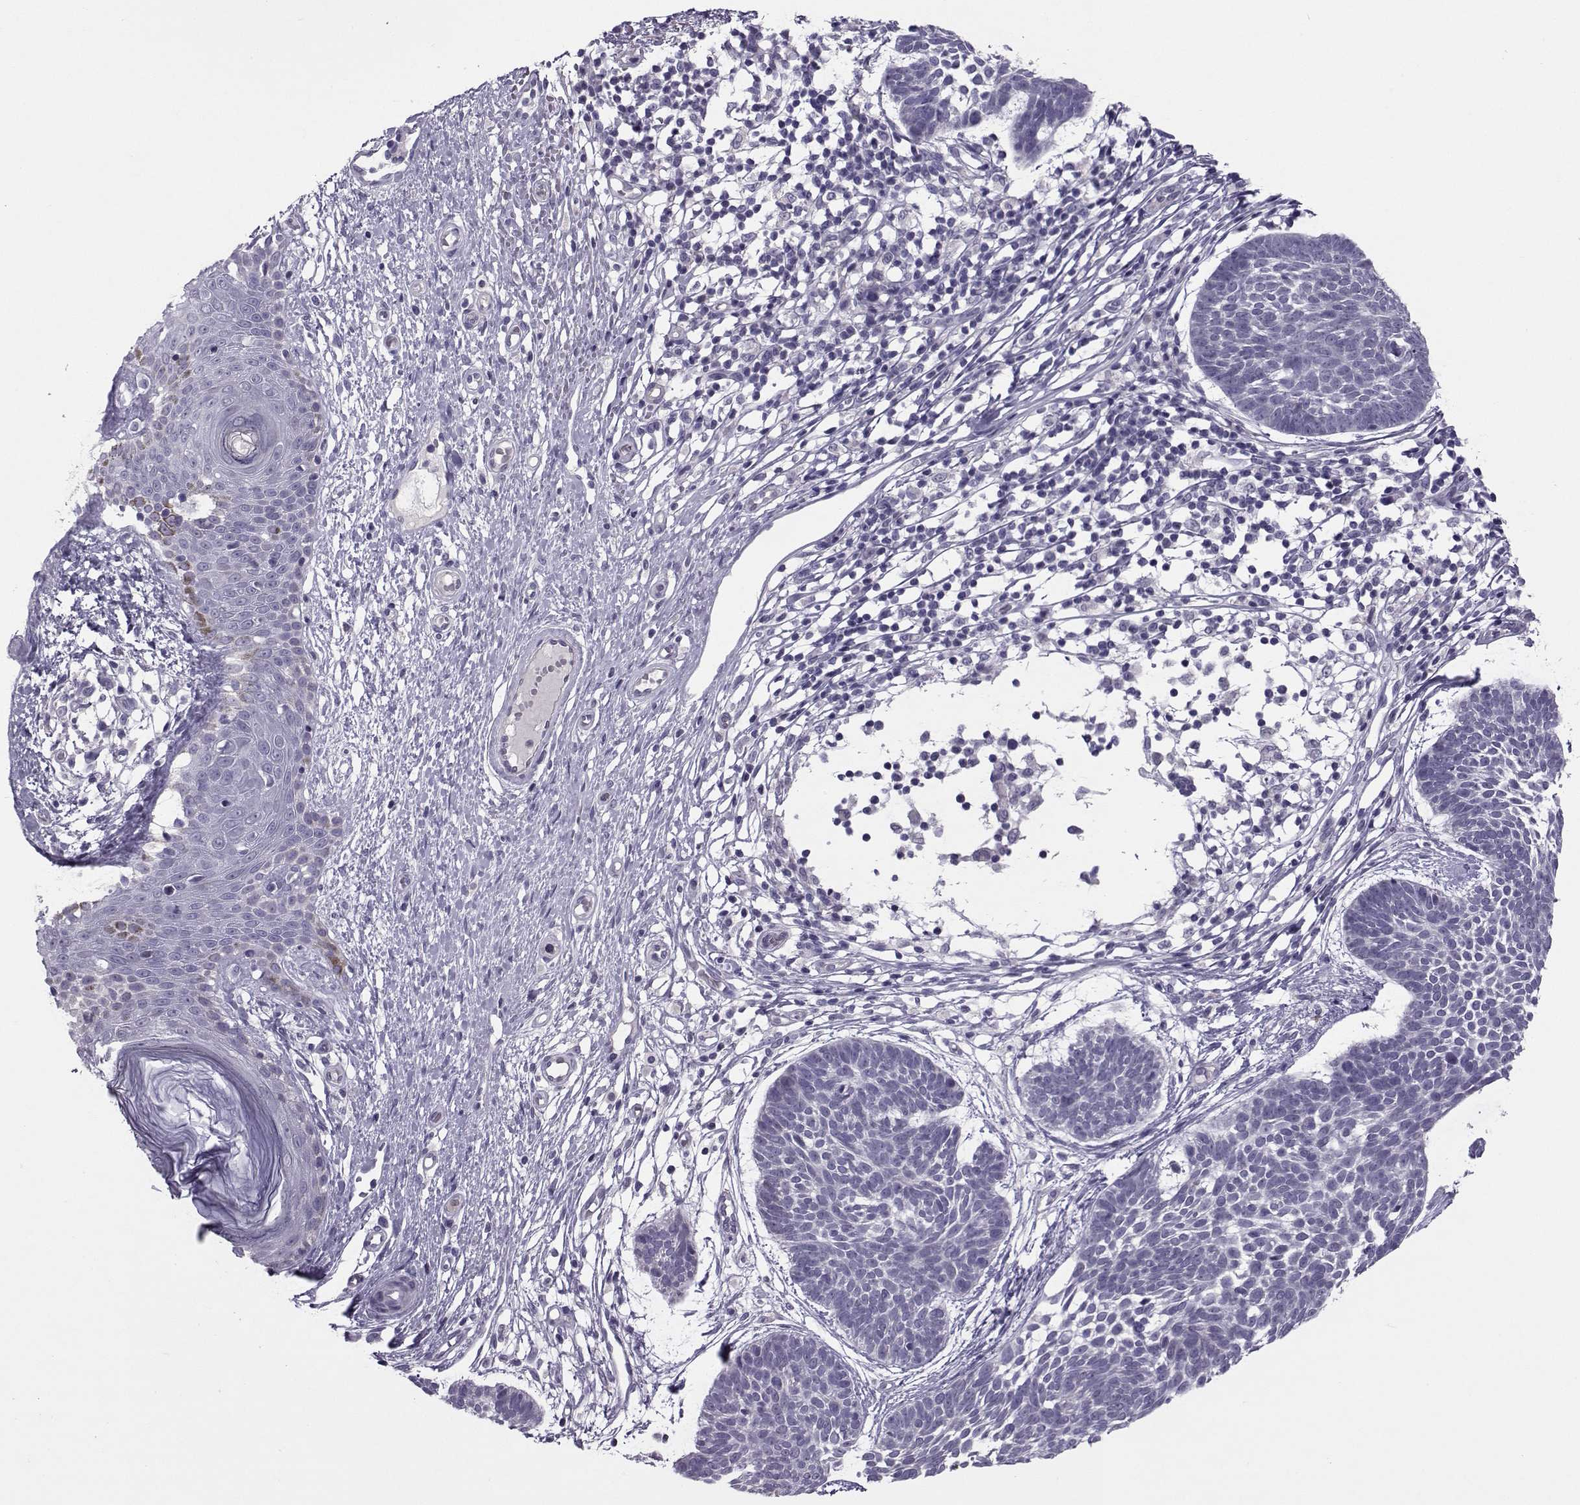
{"staining": {"intensity": "negative", "quantity": "none", "location": "none"}, "tissue": "skin cancer", "cell_type": "Tumor cells", "image_type": "cancer", "snomed": [{"axis": "morphology", "description": "Basal cell carcinoma"}, {"axis": "topography", "description": "Skin"}], "caption": "IHC micrograph of neoplastic tissue: human skin cancer stained with DAB (3,3'-diaminobenzidine) demonstrates no significant protein positivity in tumor cells.", "gene": "ASRGL1", "patient": {"sex": "male", "age": 85}}